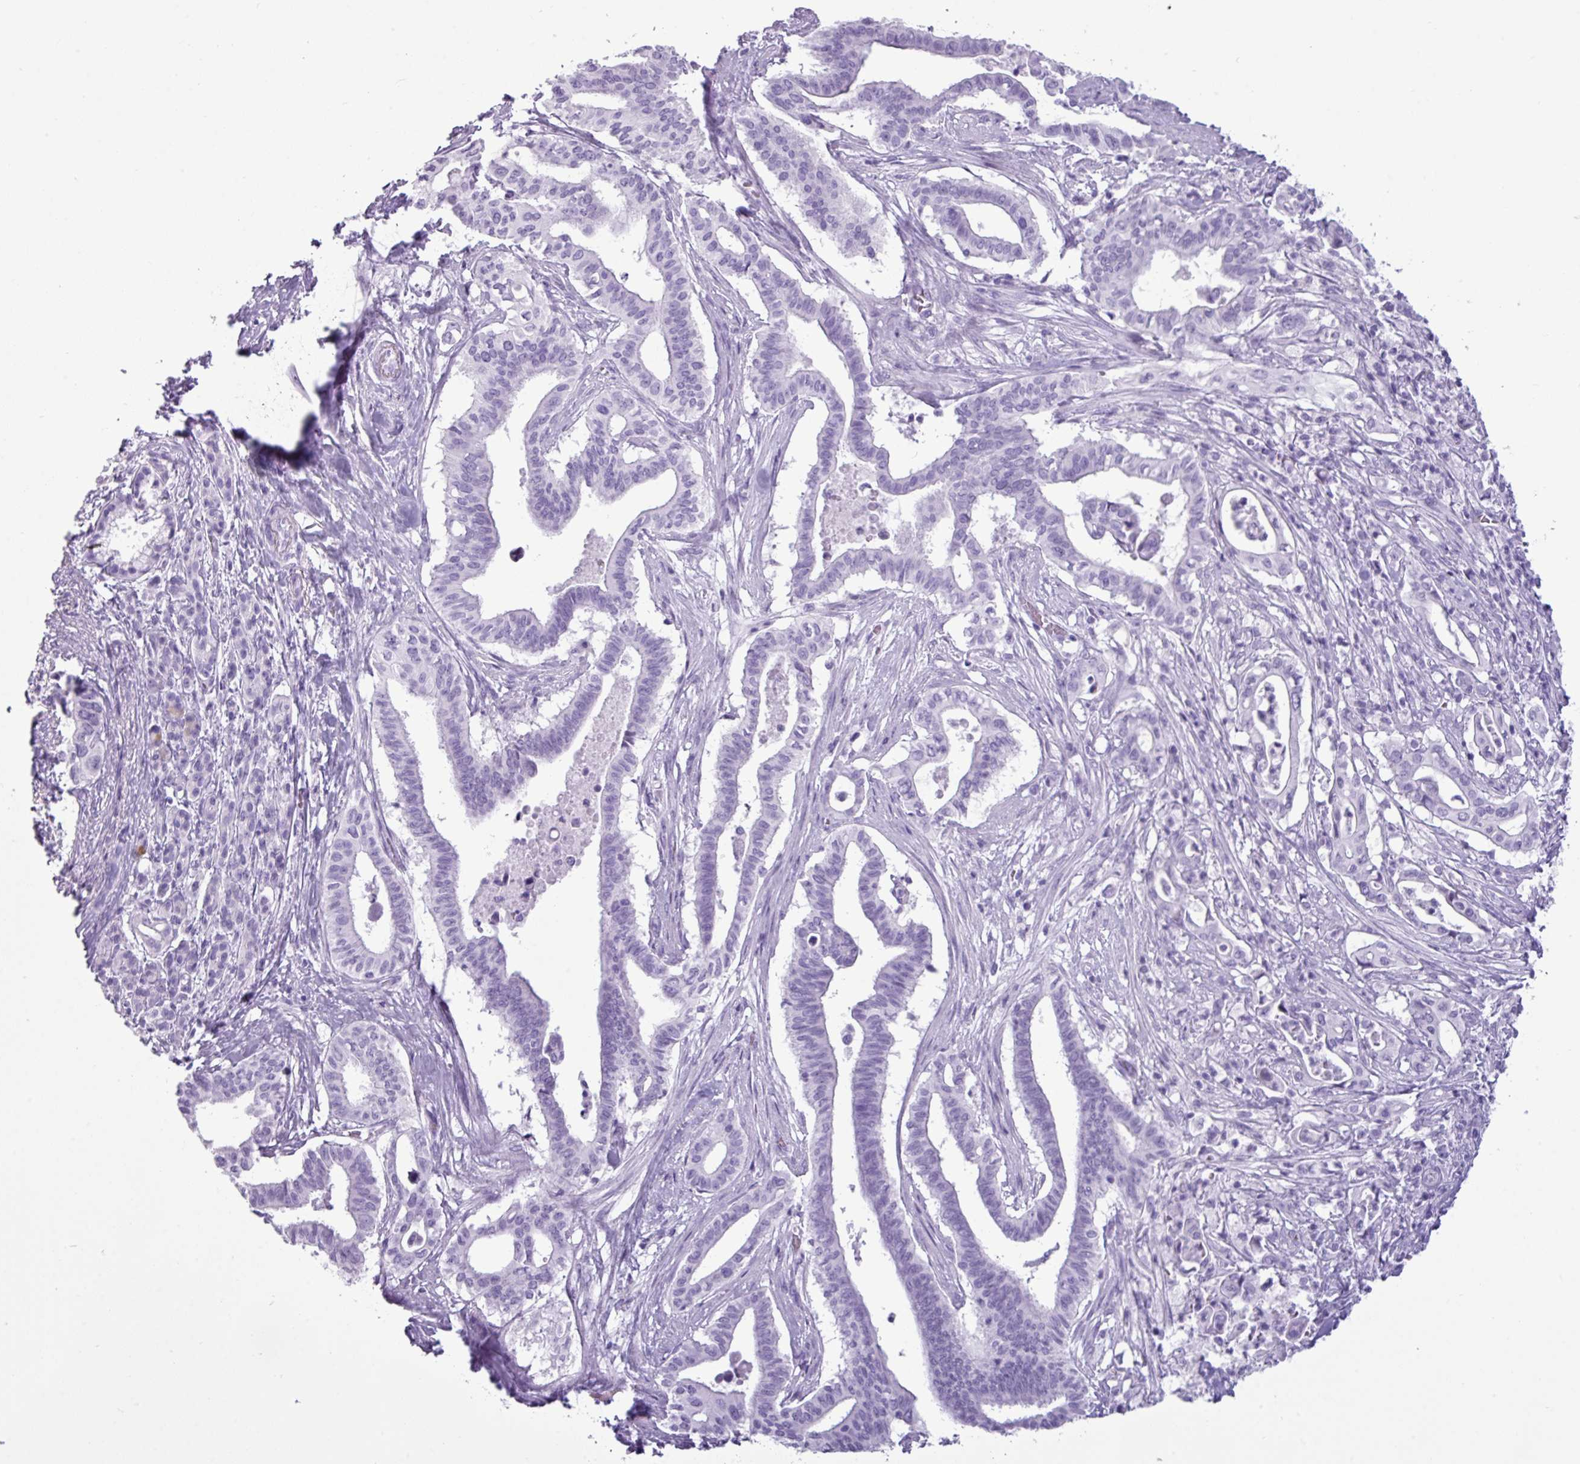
{"staining": {"intensity": "negative", "quantity": "none", "location": "none"}, "tissue": "pancreatic cancer", "cell_type": "Tumor cells", "image_type": "cancer", "snomed": [{"axis": "morphology", "description": "Adenocarcinoma, NOS"}, {"axis": "topography", "description": "Pancreas"}], "caption": "Immunohistochemistry histopathology image of neoplastic tissue: human pancreatic cancer (adenocarcinoma) stained with DAB exhibits no significant protein positivity in tumor cells.", "gene": "AMY1B", "patient": {"sex": "female", "age": 77}}